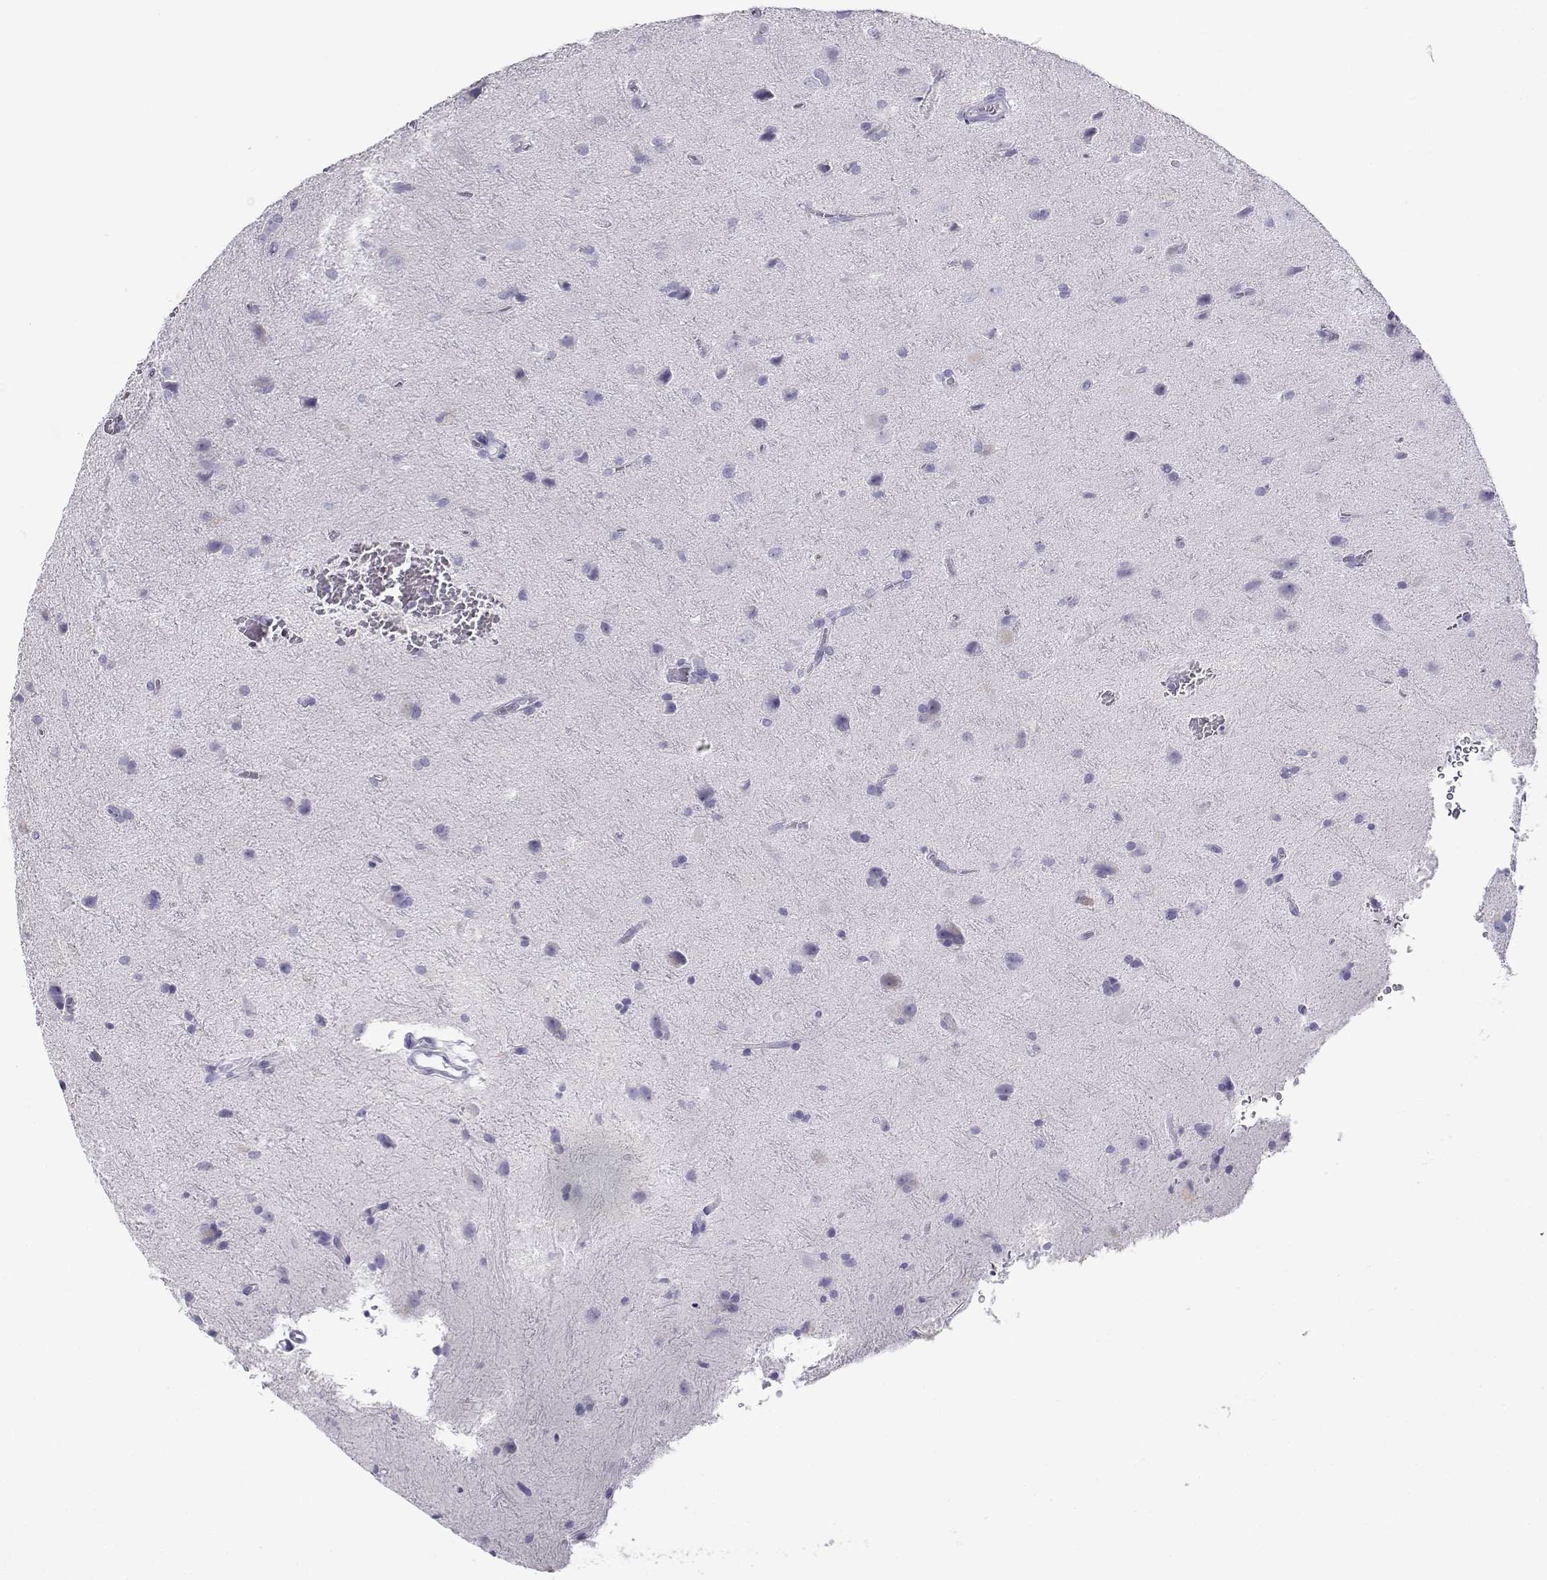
{"staining": {"intensity": "negative", "quantity": "none", "location": "none"}, "tissue": "glioma", "cell_type": "Tumor cells", "image_type": "cancer", "snomed": [{"axis": "morphology", "description": "Glioma, malignant, Low grade"}, {"axis": "topography", "description": "Brain"}], "caption": "Human glioma stained for a protein using immunohistochemistry (IHC) reveals no staining in tumor cells.", "gene": "RHOXF2", "patient": {"sex": "male", "age": 58}}